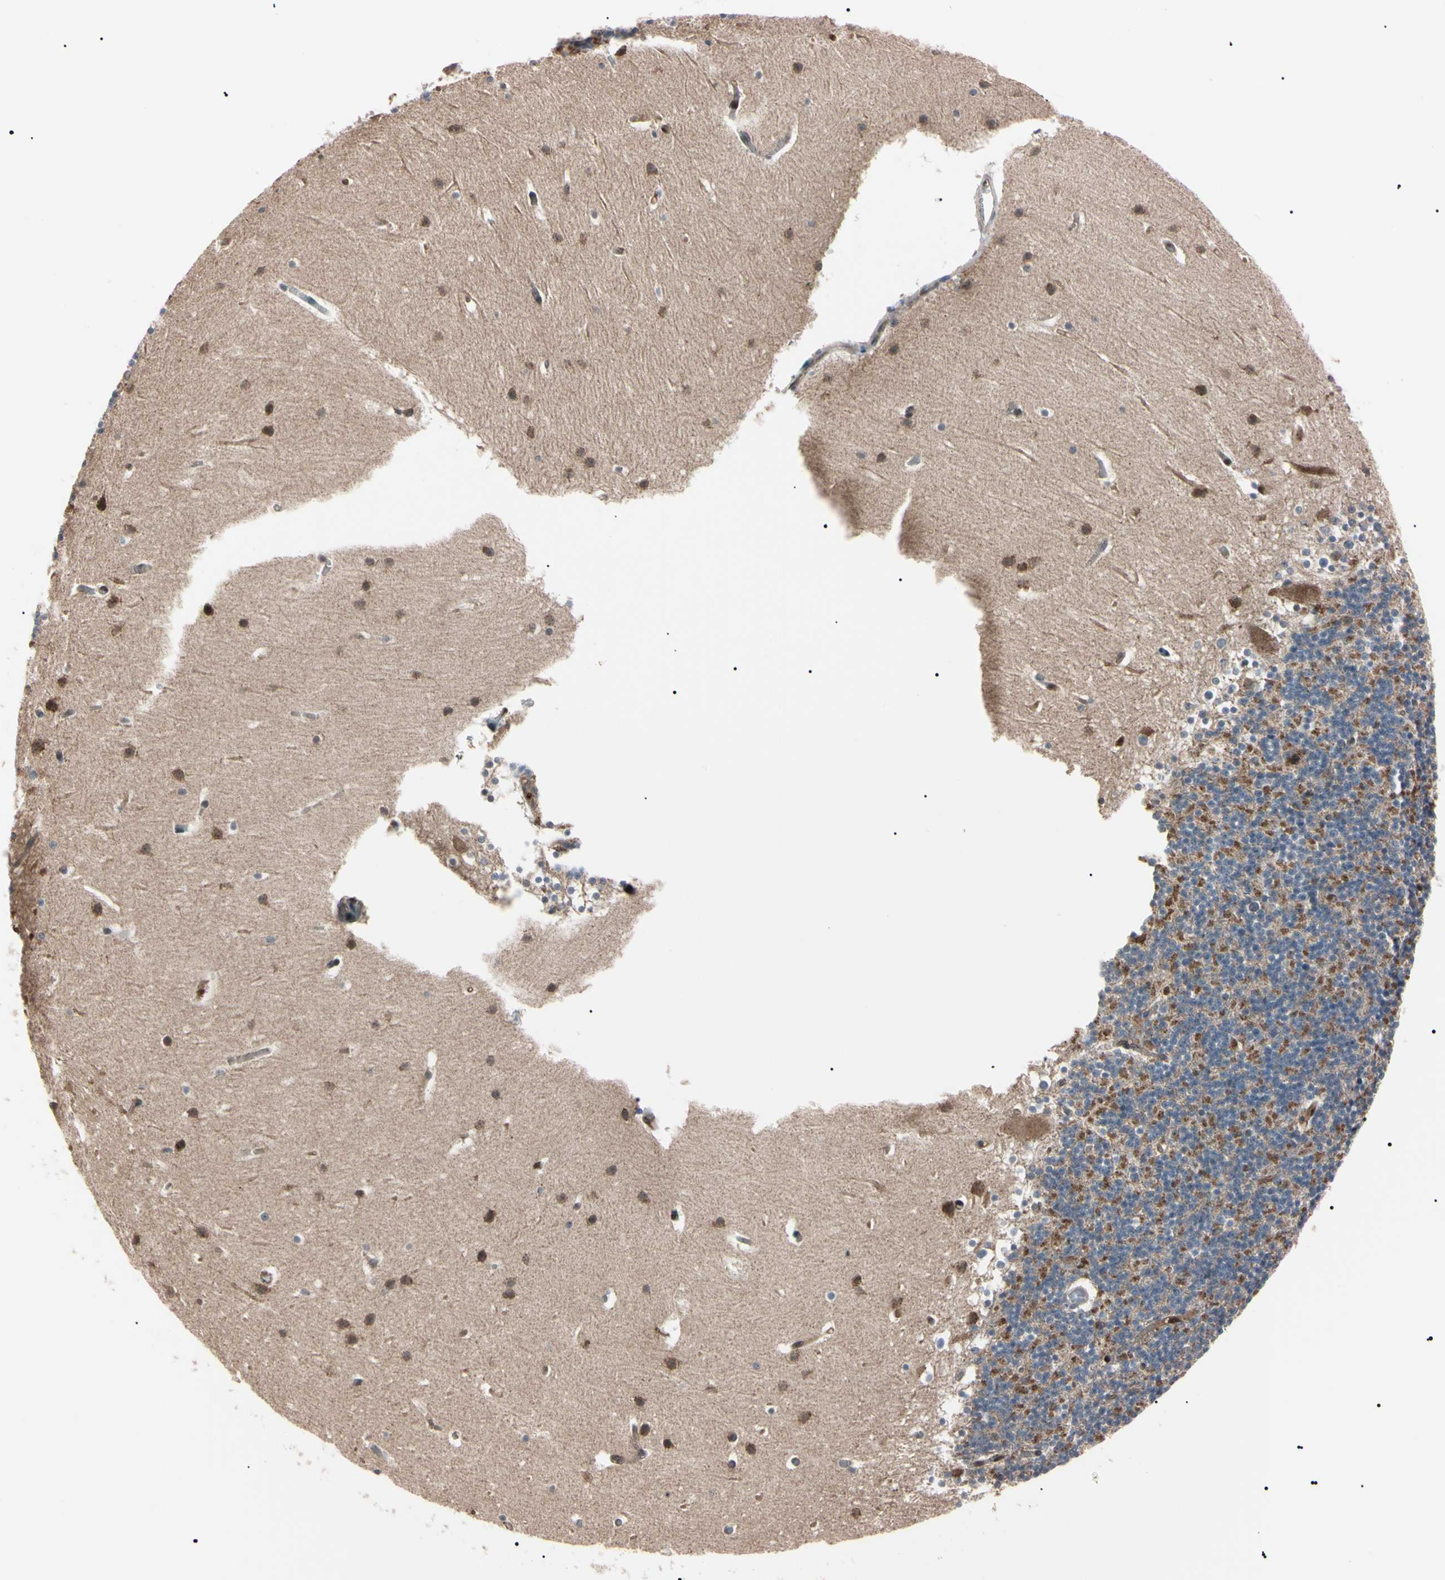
{"staining": {"intensity": "strong", "quantity": ">75%", "location": "cytoplasmic/membranous"}, "tissue": "cerebellum", "cell_type": "Cells in granular layer", "image_type": "normal", "snomed": [{"axis": "morphology", "description": "Normal tissue, NOS"}, {"axis": "topography", "description": "Cerebellum"}], "caption": "Immunohistochemical staining of normal cerebellum displays strong cytoplasmic/membranous protein staining in approximately >75% of cells in granular layer.", "gene": "TRAF5", "patient": {"sex": "male", "age": 45}}